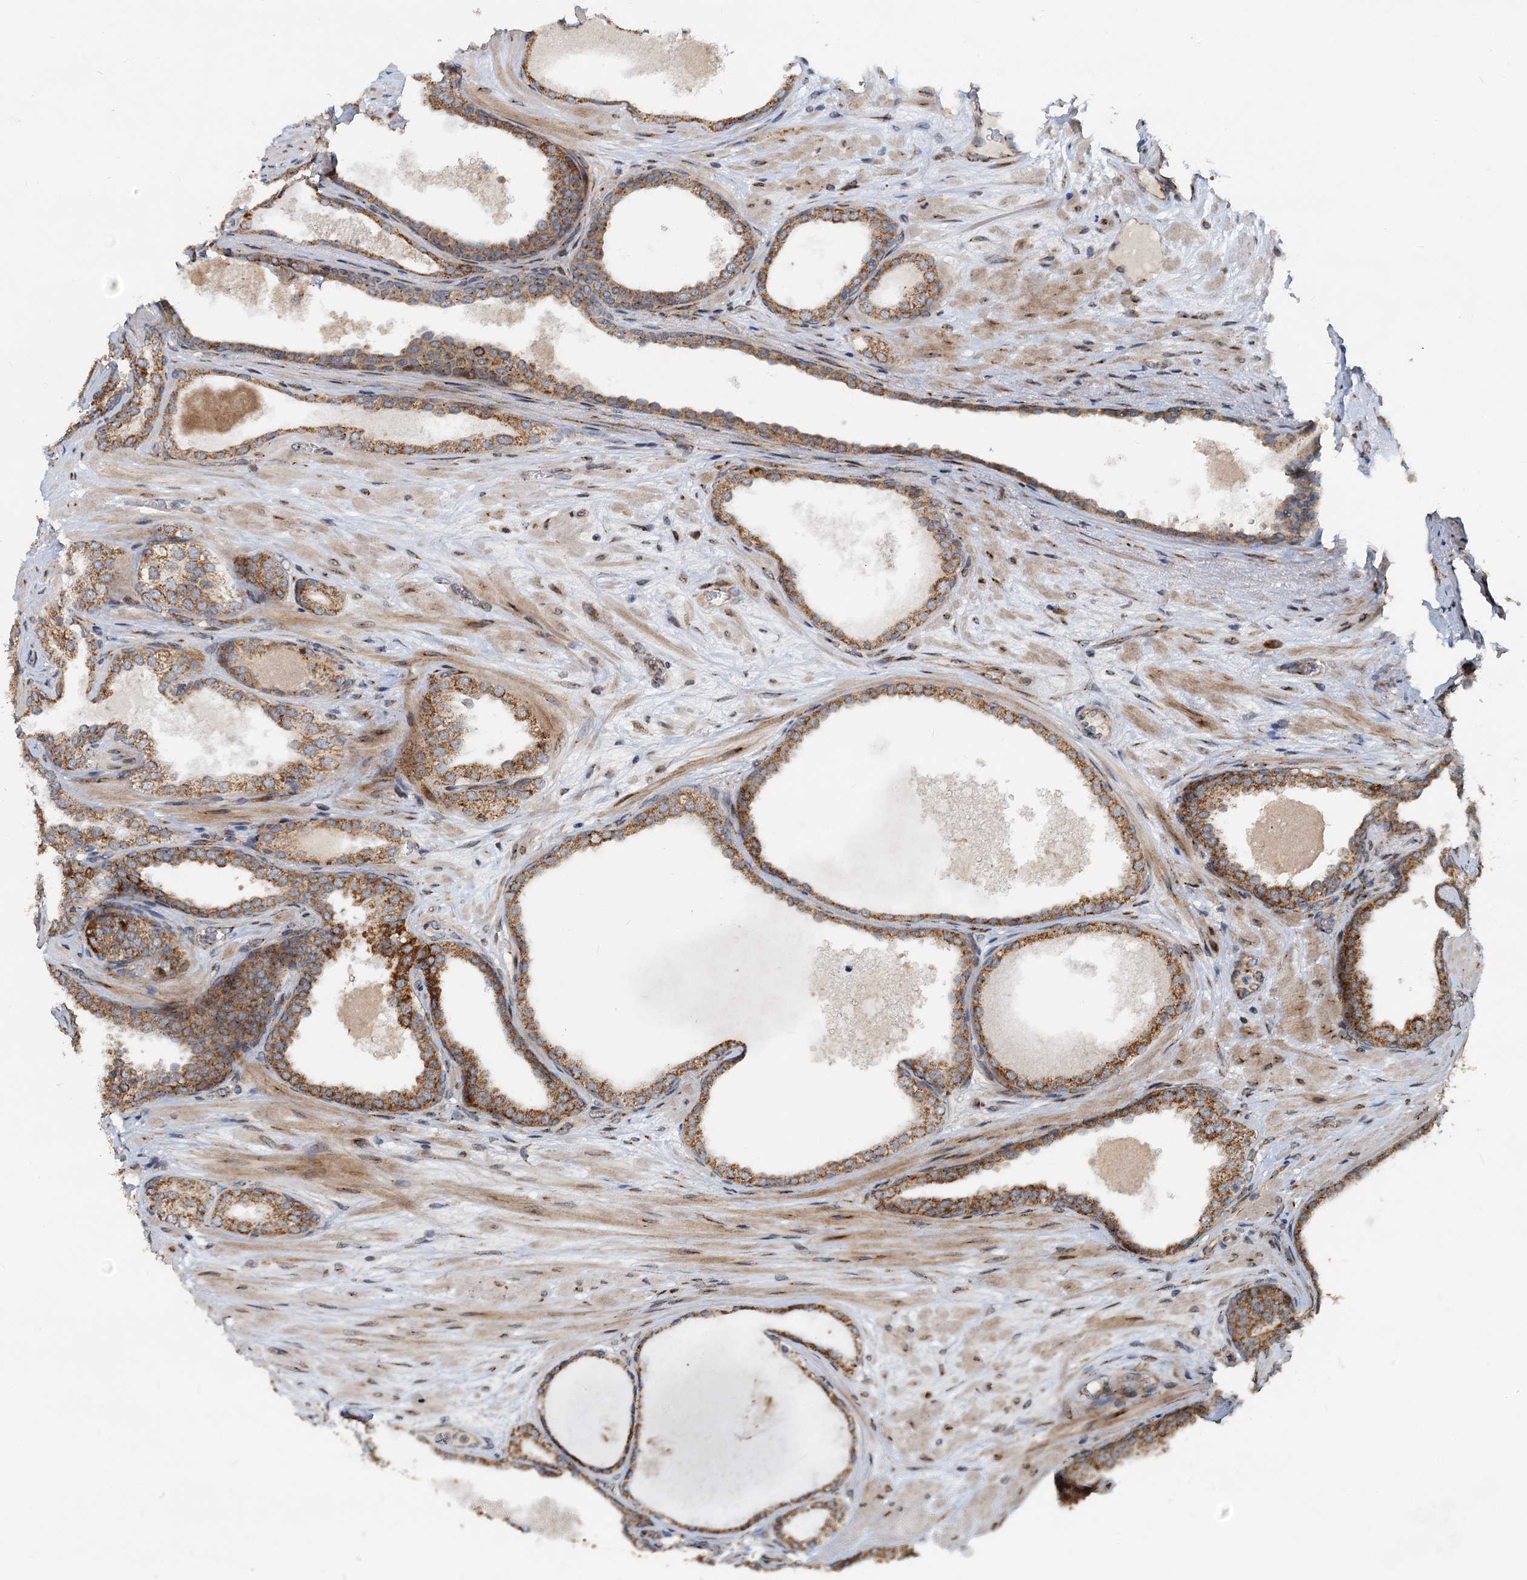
{"staining": {"intensity": "moderate", "quantity": ">75%", "location": "cytoplasmic/membranous"}, "tissue": "prostate cancer", "cell_type": "Tumor cells", "image_type": "cancer", "snomed": [{"axis": "morphology", "description": "Adenocarcinoma, High grade"}, {"axis": "topography", "description": "Prostate"}], "caption": "The photomicrograph exhibits a brown stain indicating the presence of a protein in the cytoplasmic/membranous of tumor cells in adenocarcinoma (high-grade) (prostate).", "gene": "CEP68", "patient": {"sex": "male", "age": 59}}